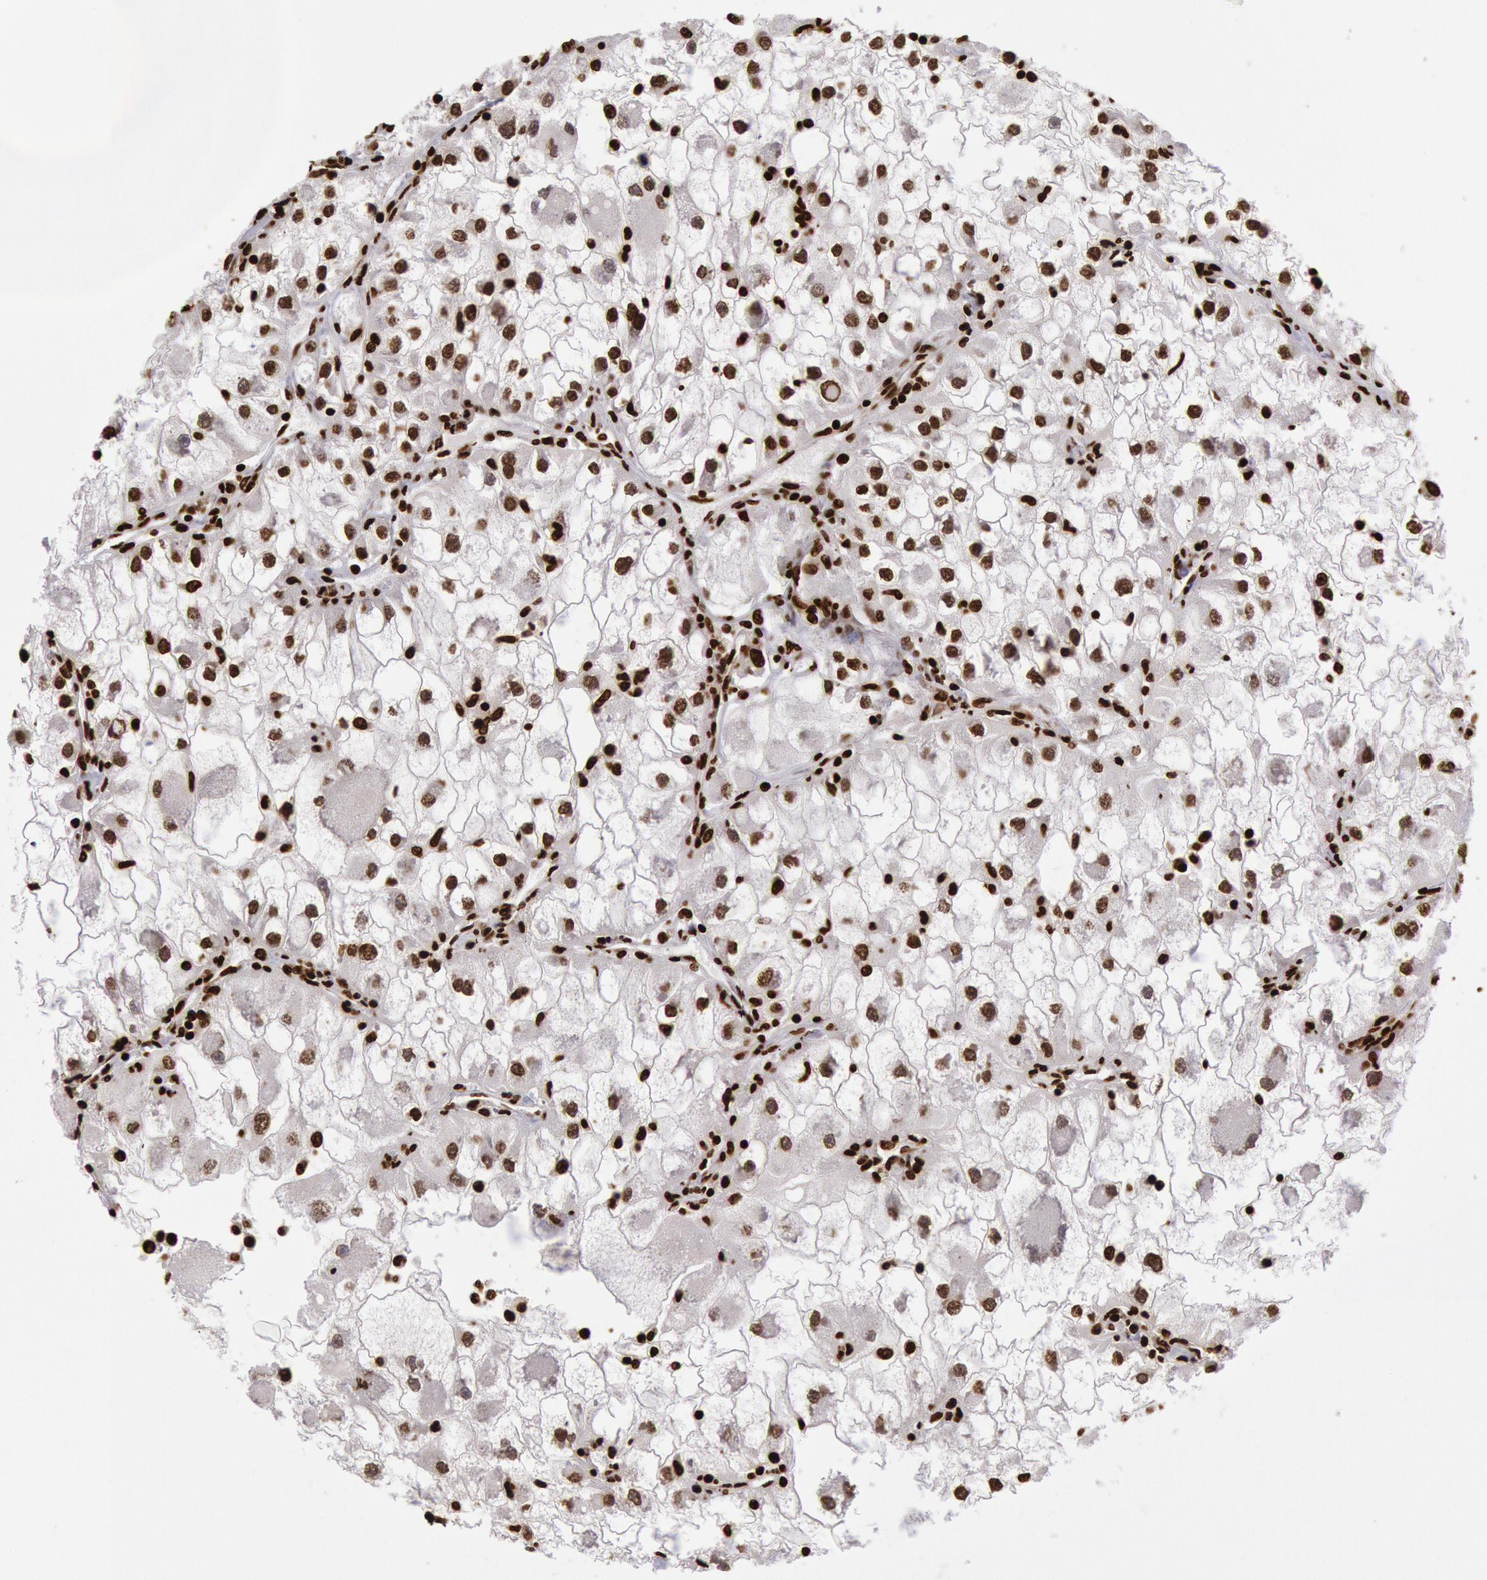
{"staining": {"intensity": "strong", "quantity": ">75%", "location": "nuclear"}, "tissue": "renal cancer", "cell_type": "Tumor cells", "image_type": "cancer", "snomed": [{"axis": "morphology", "description": "Adenocarcinoma, NOS"}, {"axis": "topography", "description": "Kidney"}], "caption": "Adenocarcinoma (renal) stained with immunohistochemistry exhibits strong nuclear expression in approximately >75% of tumor cells.", "gene": "H3-4", "patient": {"sex": "female", "age": 73}}